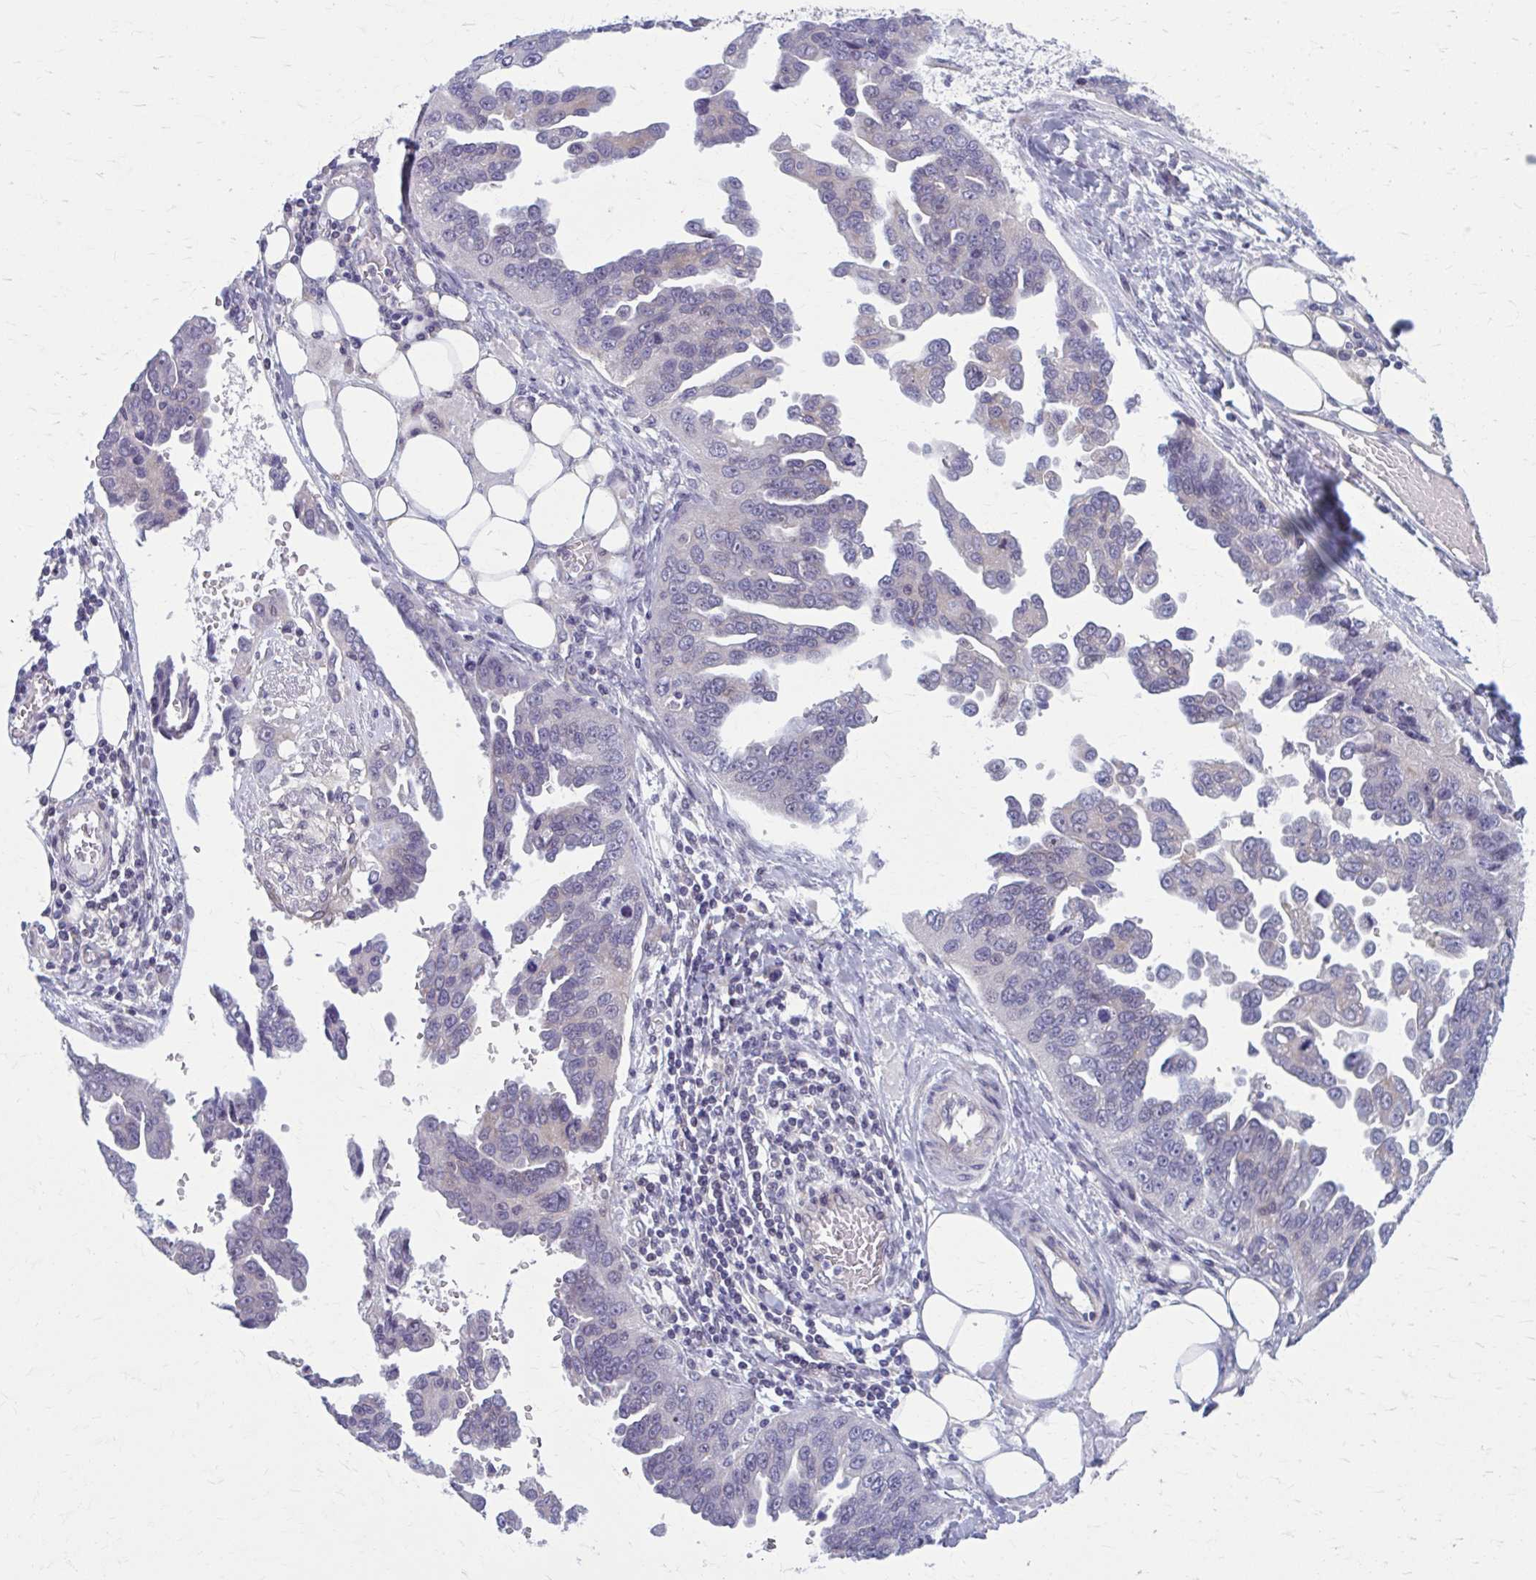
{"staining": {"intensity": "negative", "quantity": "none", "location": "none"}, "tissue": "ovarian cancer", "cell_type": "Tumor cells", "image_type": "cancer", "snomed": [{"axis": "morphology", "description": "Cystadenocarcinoma, serous, NOS"}, {"axis": "topography", "description": "Ovary"}], "caption": "DAB (3,3'-diaminobenzidine) immunohistochemical staining of ovarian cancer reveals no significant positivity in tumor cells.", "gene": "CHST3", "patient": {"sex": "female", "age": 75}}